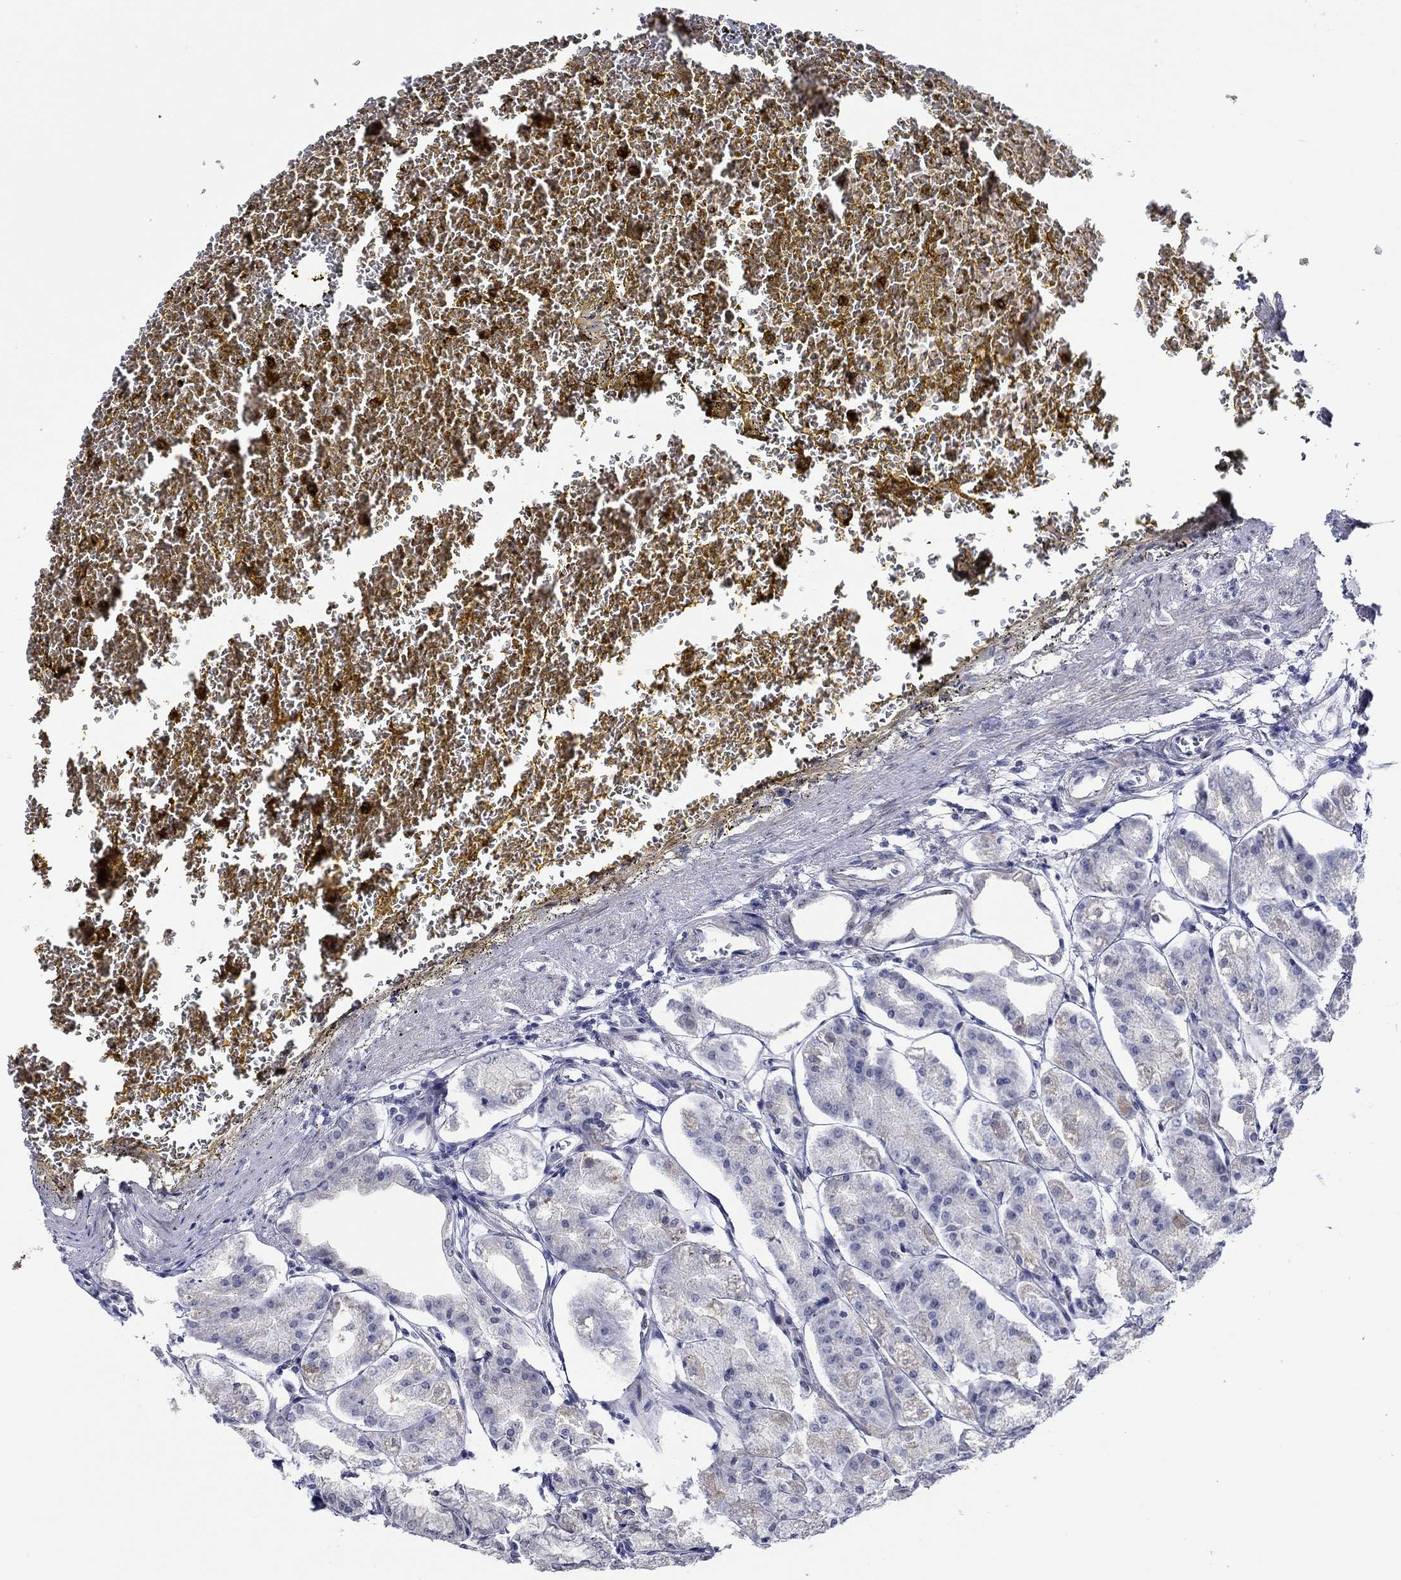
{"staining": {"intensity": "weak", "quantity": "<25%", "location": "cytoplasmic/membranous"}, "tissue": "stomach", "cell_type": "Glandular cells", "image_type": "normal", "snomed": [{"axis": "morphology", "description": "Normal tissue, NOS"}, {"axis": "topography", "description": "Stomach, lower"}], "caption": "A high-resolution image shows immunohistochemistry (IHC) staining of unremarkable stomach, which exhibits no significant staining in glandular cells. (Brightfield microscopy of DAB immunohistochemistry at high magnification).", "gene": "SLC34A1", "patient": {"sex": "male", "age": 71}}